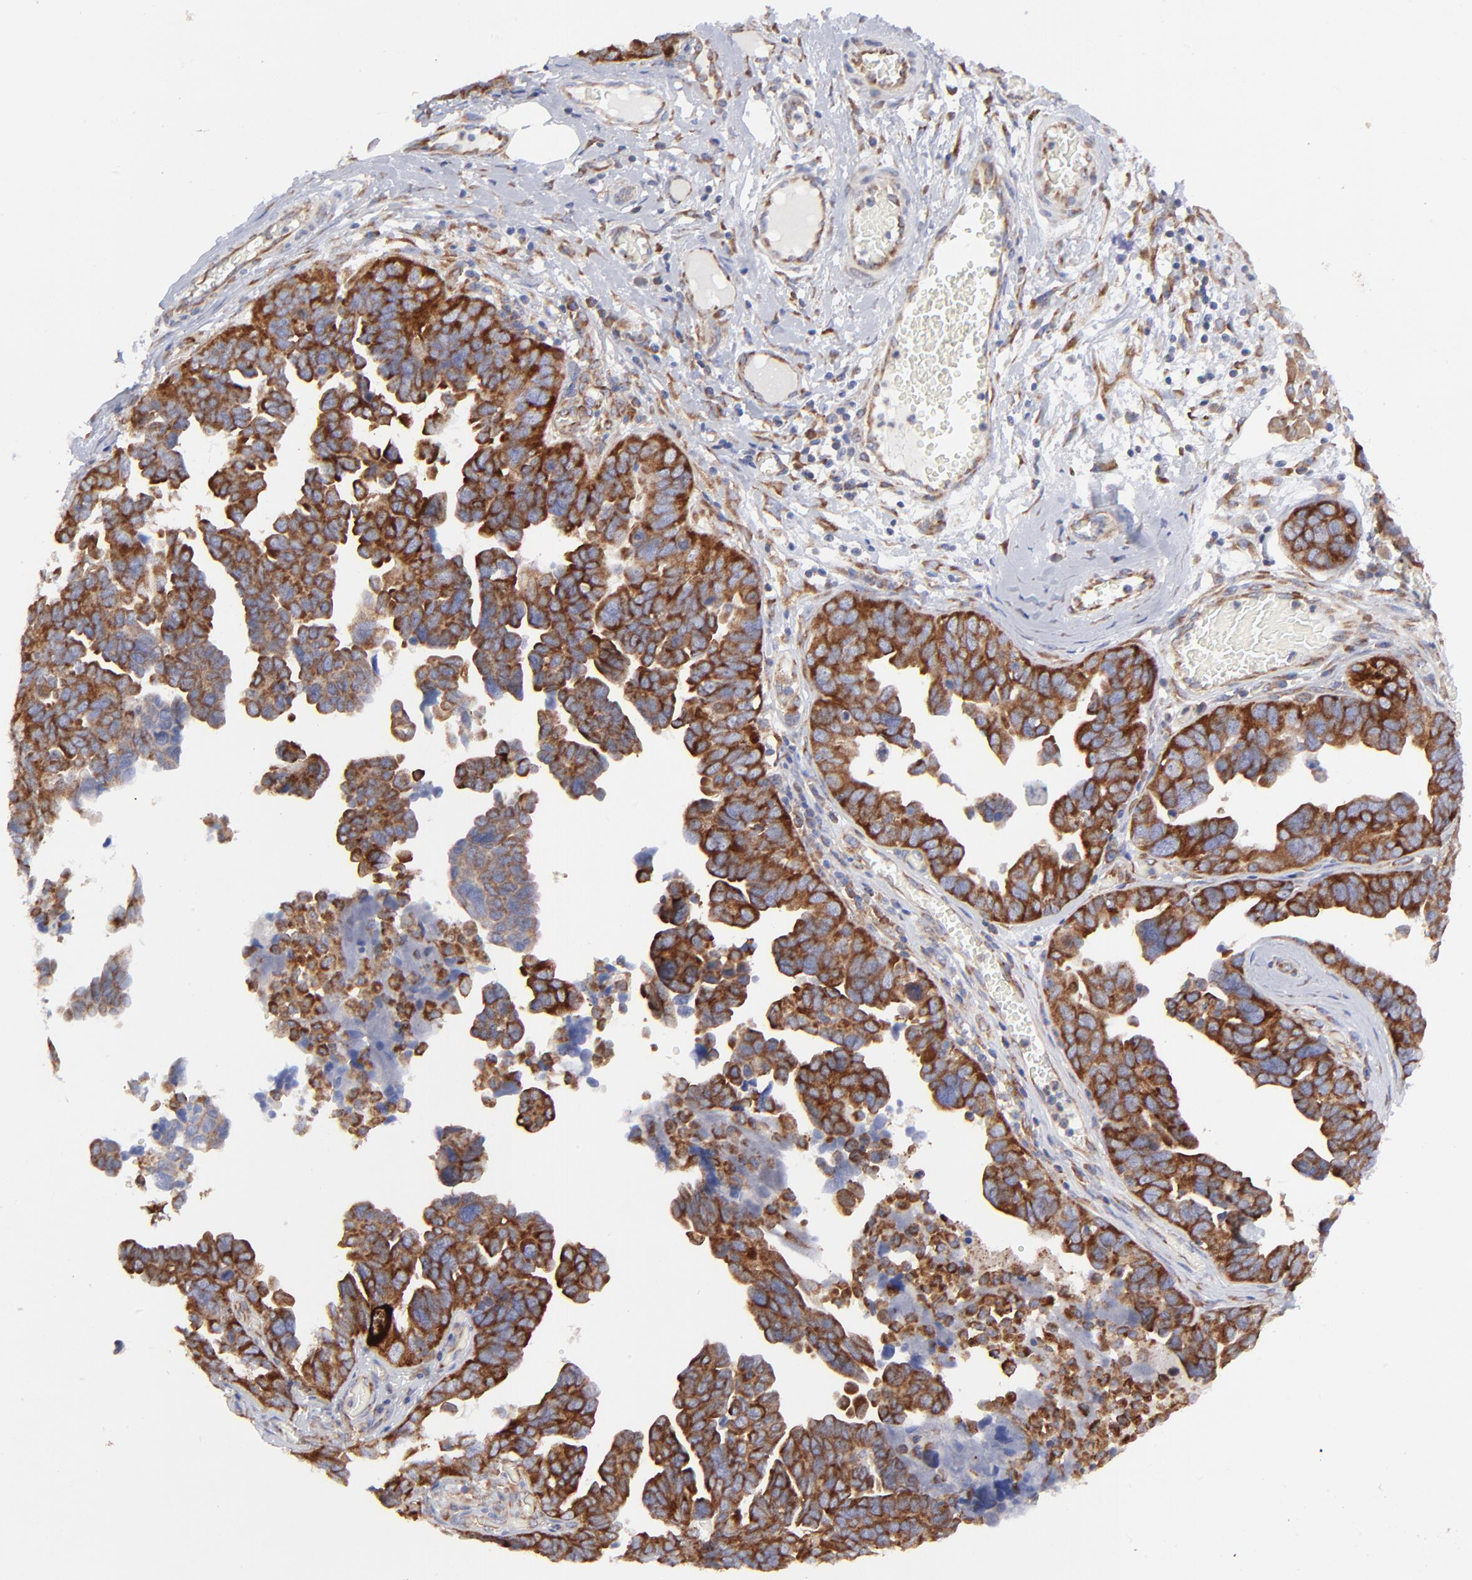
{"staining": {"intensity": "strong", "quantity": ">75%", "location": "cytoplasmic/membranous"}, "tissue": "ovarian cancer", "cell_type": "Tumor cells", "image_type": "cancer", "snomed": [{"axis": "morphology", "description": "Cystadenocarcinoma, serous, NOS"}, {"axis": "topography", "description": "Ovary"}], "caption": "The immunohistochemical stain highlights strong cytoplasmic/membranous positivity in tumor cells of ovarian serous cystadenocarcinoma tissue. The staining was performed using DAB (3,3'-diaminobenzidine) to visualize the protein expression in brown, while the nuclei were stained in blue with hematoxylin (Magnification: 20x).", "gene": "EIF2AK2", "patient": {"sex": "female", "age": 64}}